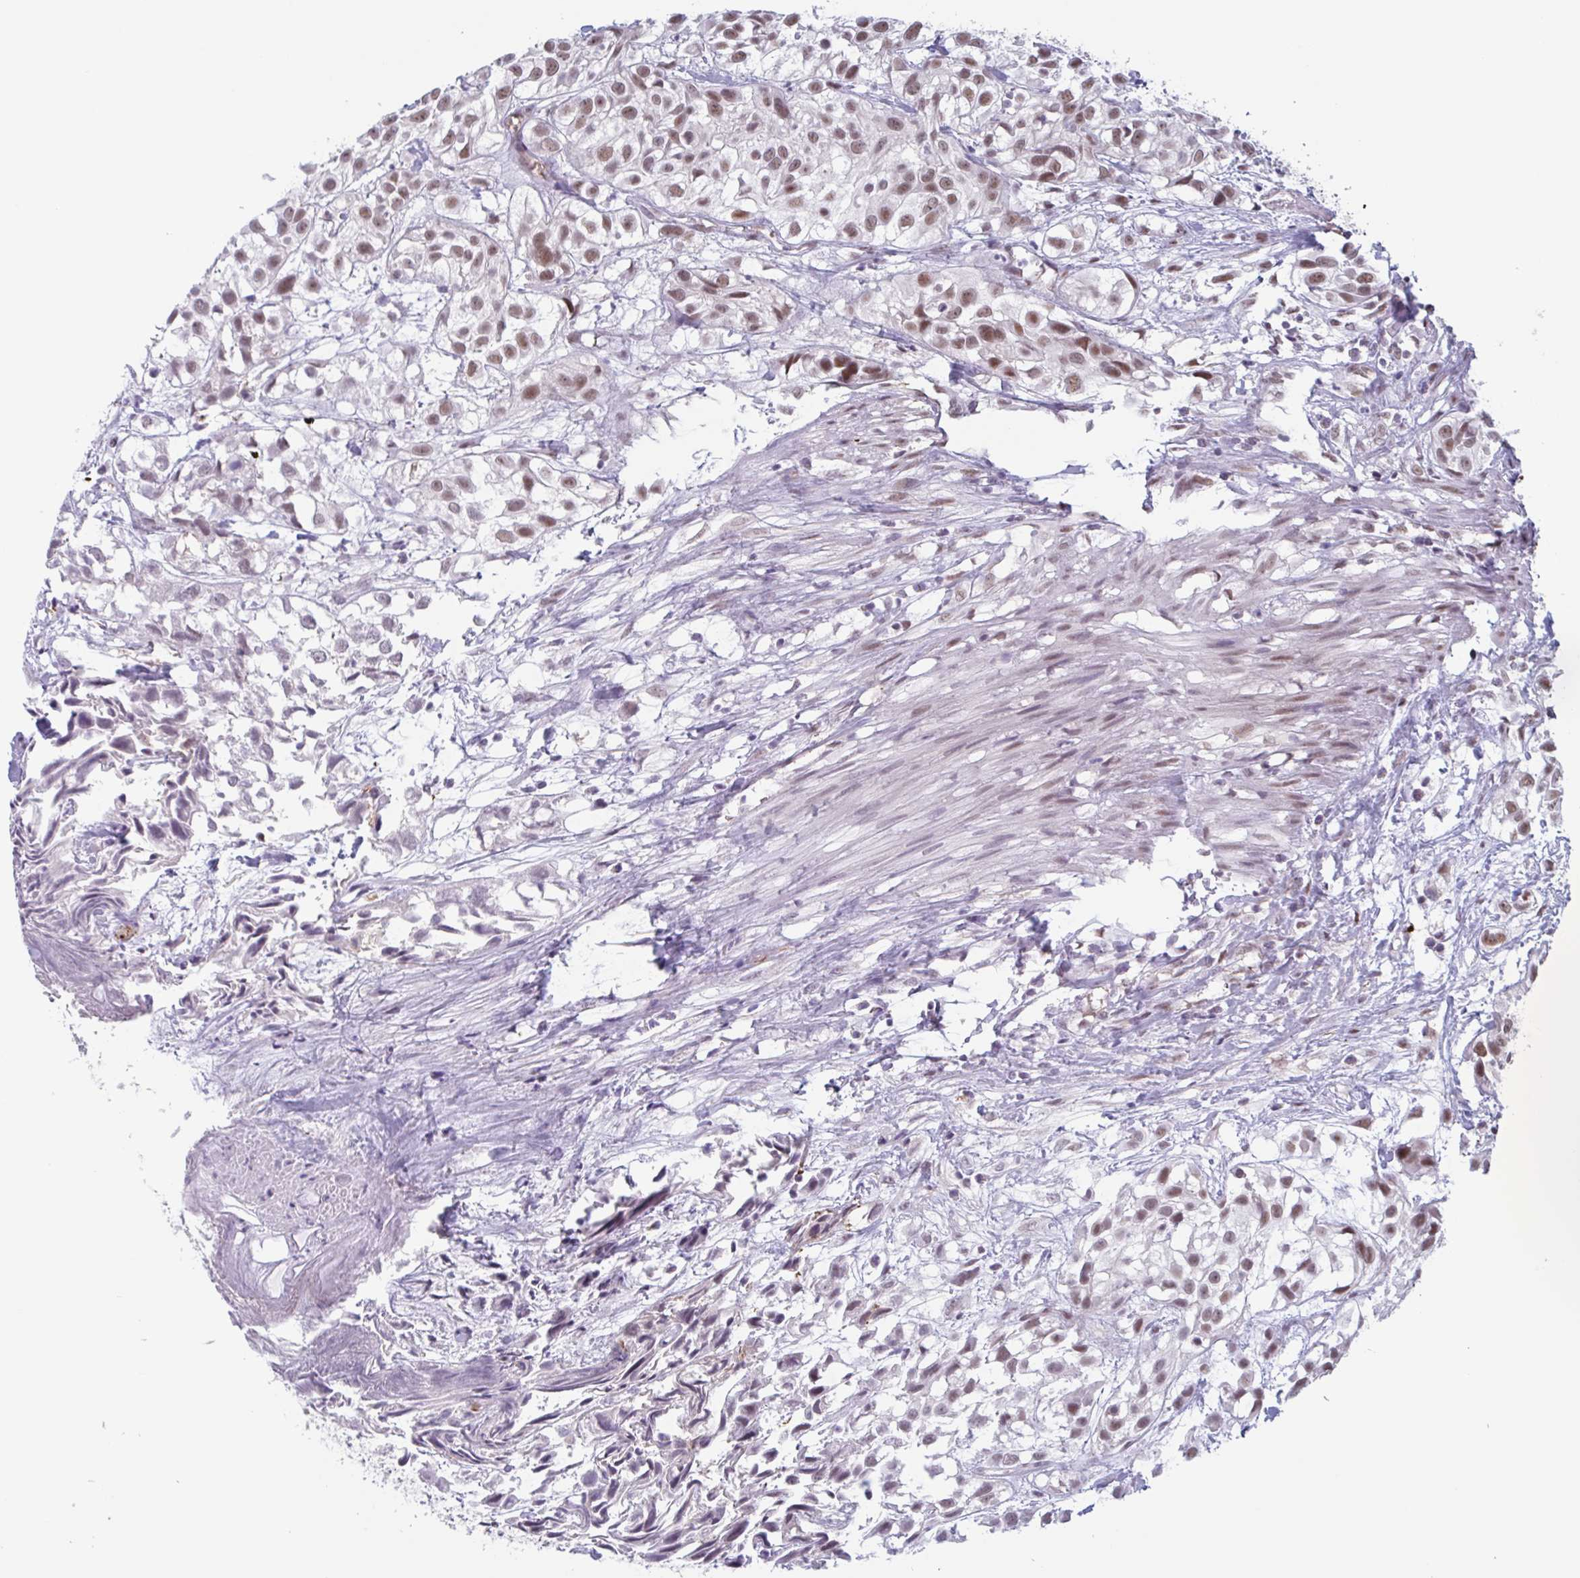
{"staining": {"intensity": "moderate", "quantity": ">75%", "location": "nuclear"}, "tissue": "urothelial cancer", "cell_type": "Tumor cells", "image_type": "cancer", "snomed": [{"axis": "morphology", "description": "Urothelial carcinoma, High grade"}, {"axis": "topography", "description": "Urinary bladder"}], "caption": "Tumor cells exhibit medium levels of moderate nuclear positivity in approximately >75% of cells in high-grade urothelial carcinoma.", "gene": "PLG", "patient": {"sex": "male", "age": 56}}